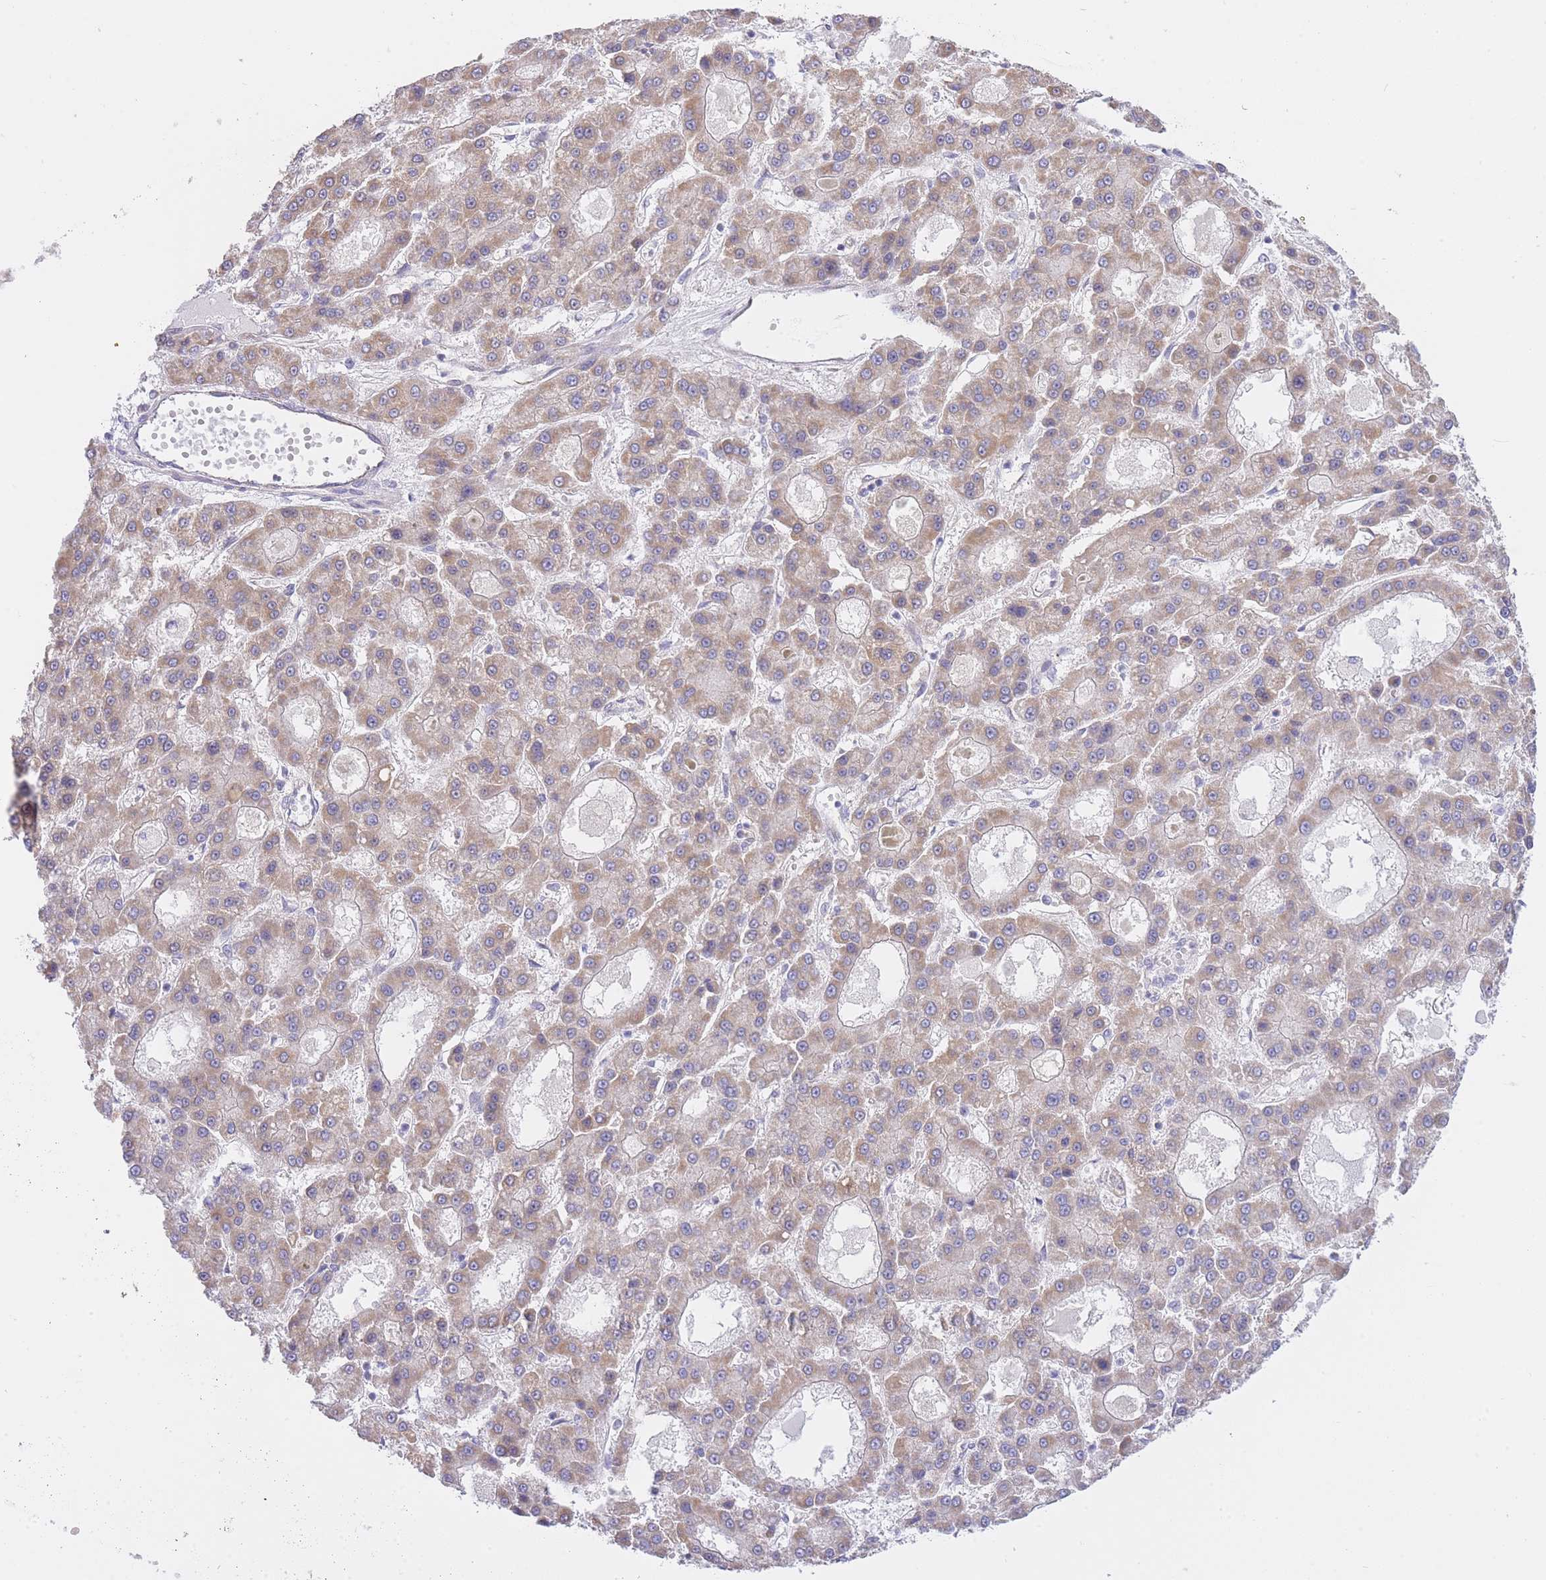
{"staining": {"intensity": "weak", "quantity": ">75%", "location": "cytoplasmic/membranous"}, "tissue": "liver cancer", "cell_type": "Tumor cells", "image_type": "cancer", "snomed": [{"axis": "morphology", "description": "Carcinoma, Hepatocellular, NOS"}, {"axis": "topography", "description": "Liver"}], "caption": "Immunohistochemical staining of human hepatocellular carcinoma (liver) displays low levels of weak cytoplasmic/membranous protein positivity in about >75% of tumor cells.", "gene": "CTBP1", "patient": {"sex": "male", "age": 70}}